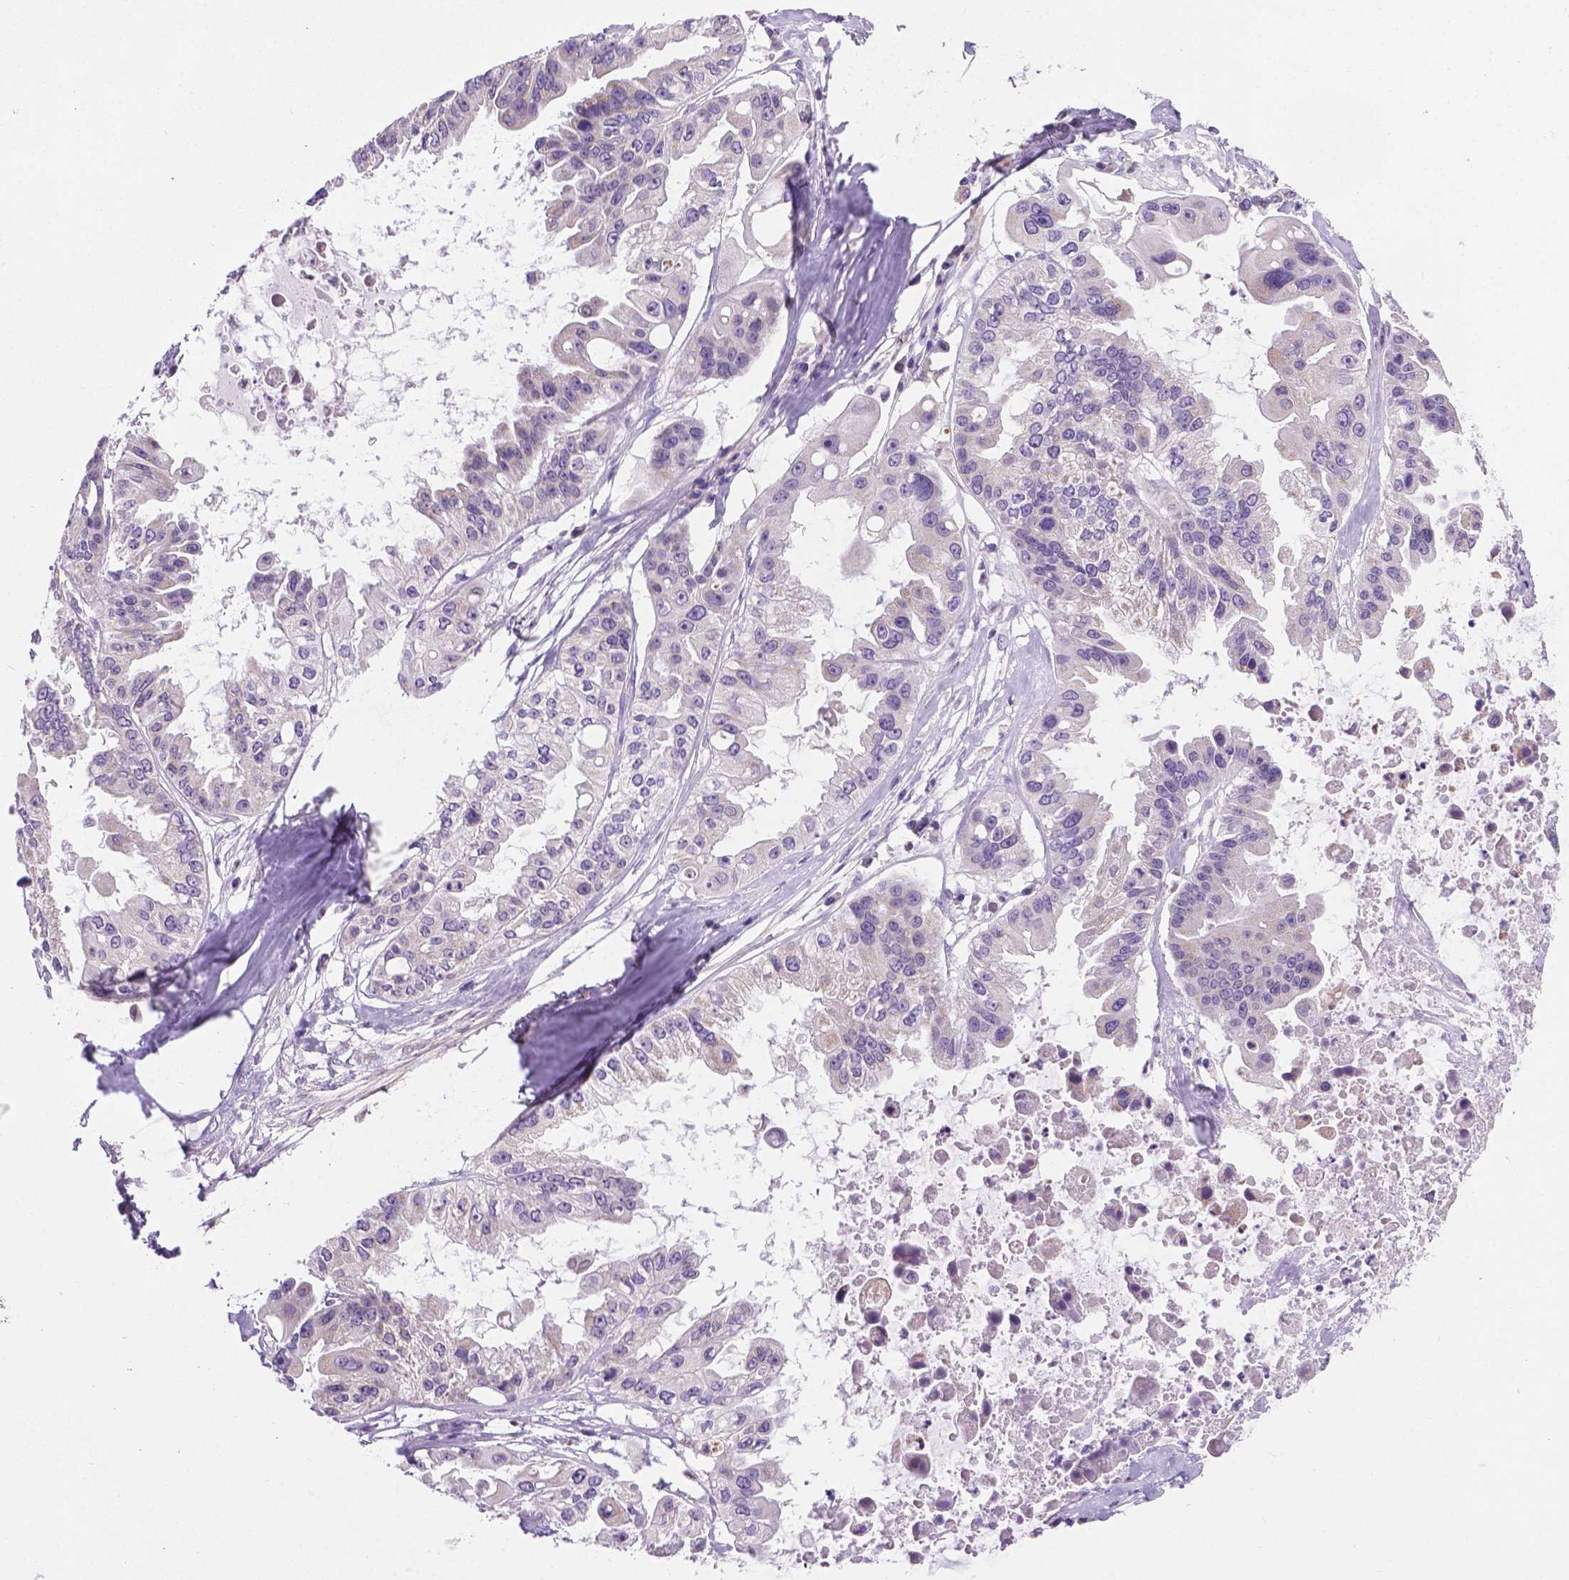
{"staining": {"intensity": "negative", "quantity": "none", "location": "none"}, "tissue": "ovarian cancer", "cell_type": "Tumor cells", "image_type": "cancer", "snomed": [{"axis": "morphology", "description": "Cystadenocarcinoma, serous, NOS"}, {"axis": "topography", "description": "Ovary"}], "caption": "Immunohistochemistry of ovarian cancer reveals no positivity in tumor cells.", "gene": "CSPG5", "patient": {"sex": "female", "age": 56}}